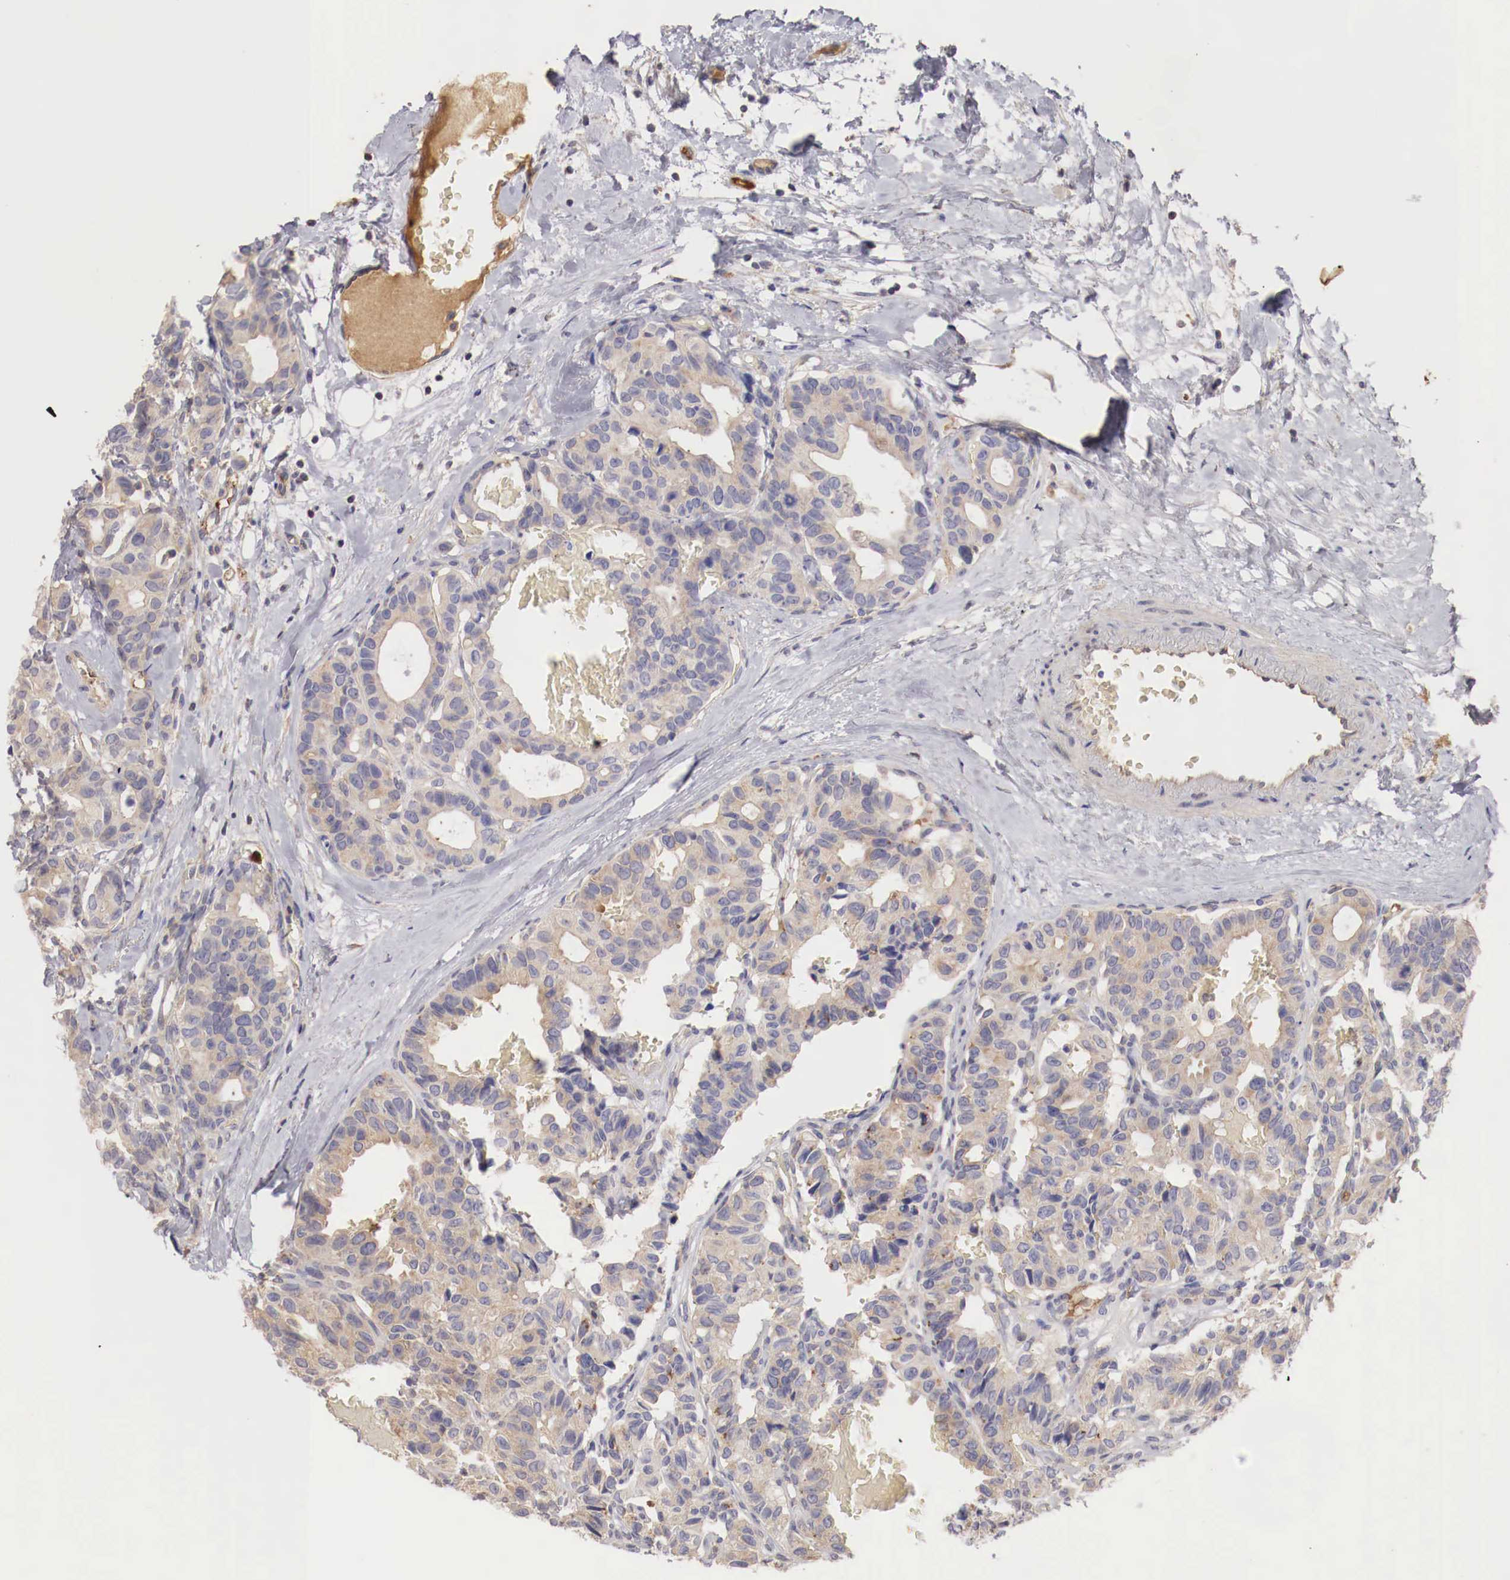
{"staining": {"intensity": "weak", "quantity": "25%-75%", "location": "cytoplasmic/membranous"}, "tissue": "breast cancer", "cell_type": "Tumor cells", "image_type": "cancer", "snomed": [{"axis": "morphology", "description": "Duct carcinoma"}, {"axis": "topography", "description": "Breast"}], "caption": "Infiltrating ductal carcinoma (breast) stained for a protein (brown) displays weak cytoplasmic/membranous positive positivity in approximately 25%-75% of tumor cells.", "gene": "PITPNA", "patient": {"sex": "female", "age": 69}}